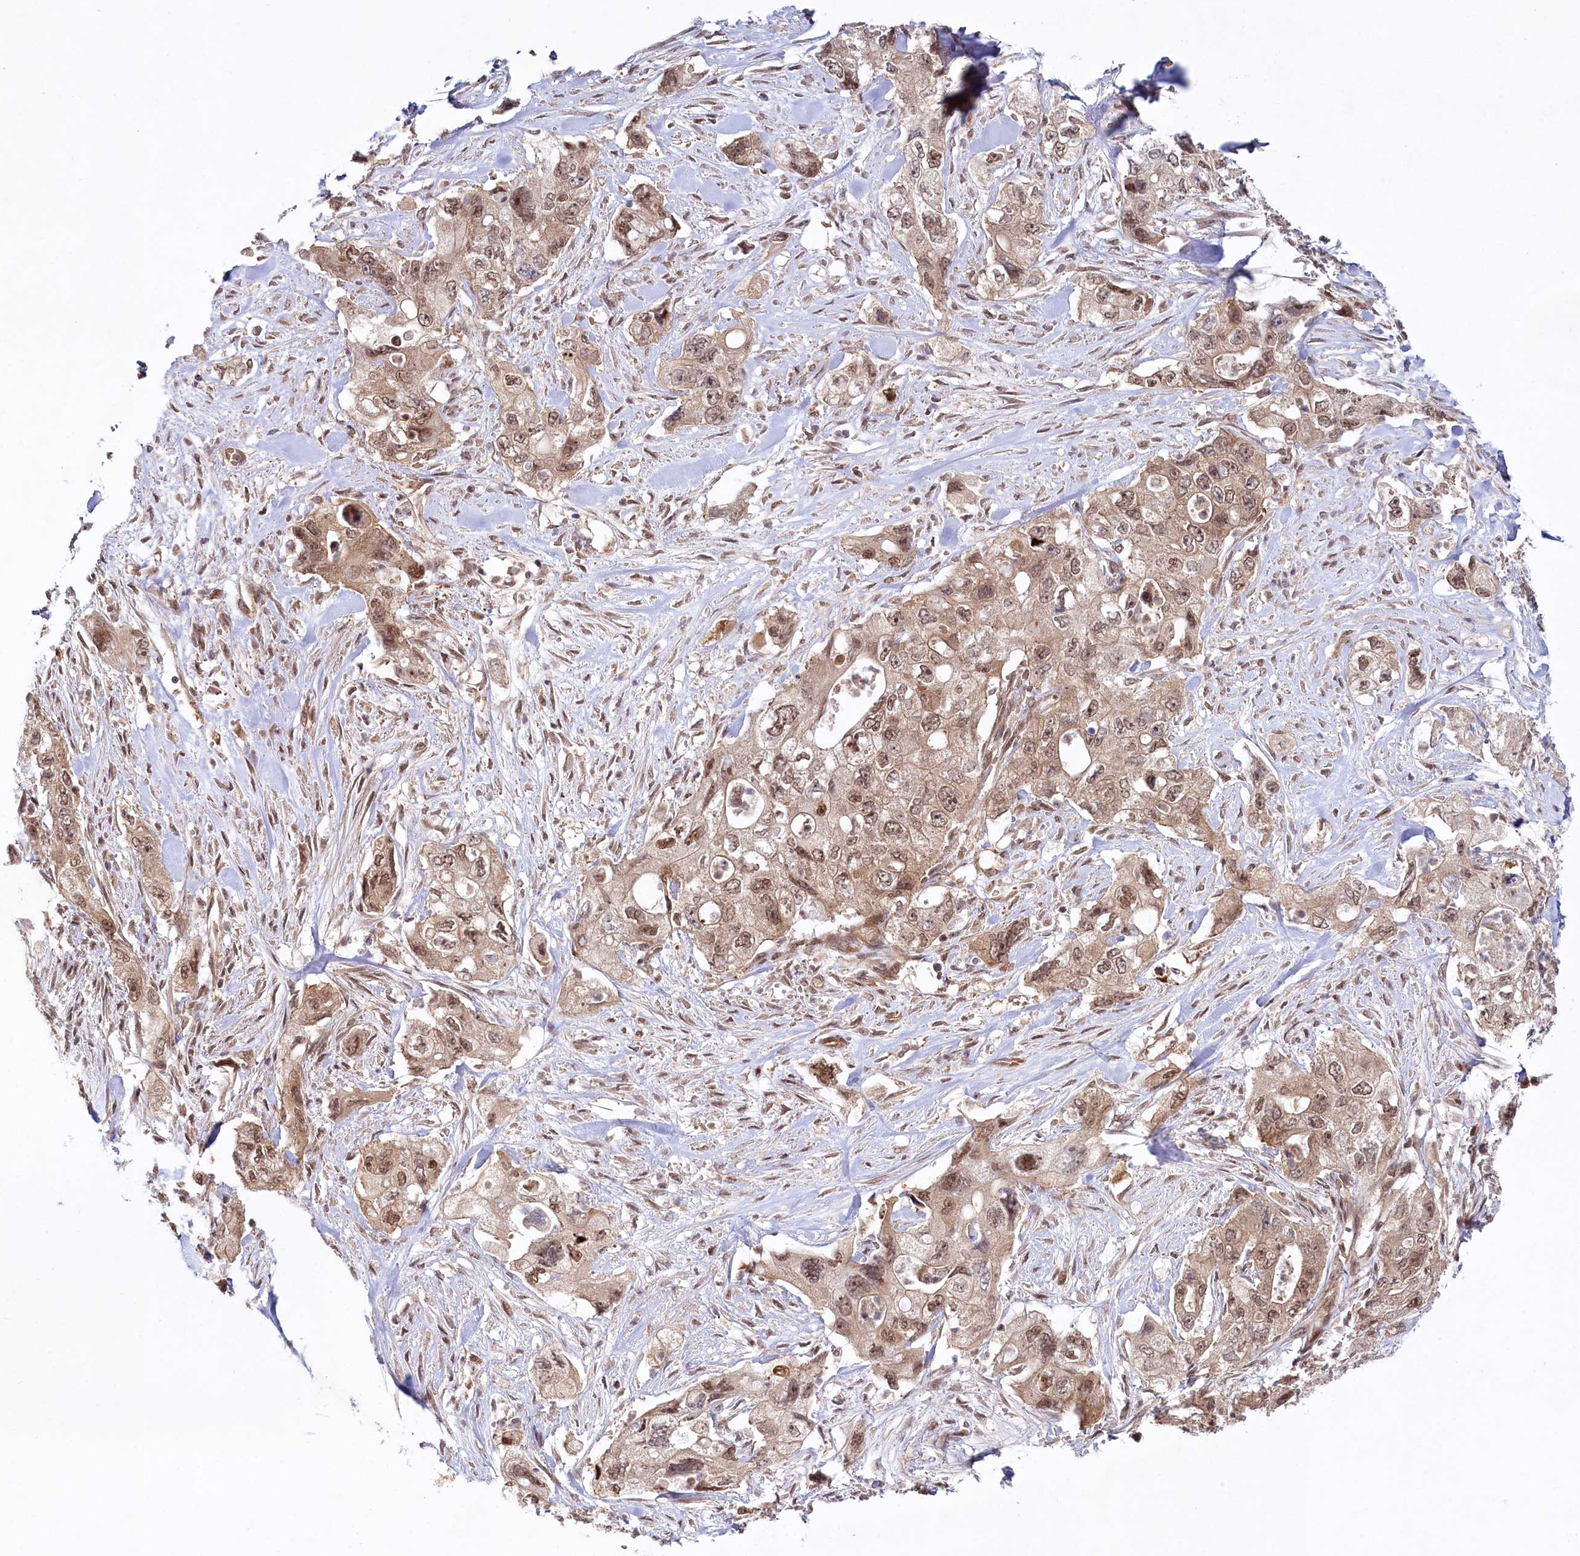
{"staining": {"intensity": "moderate", "quantity": ">75%", "location": "nuclear"}, "tissue": "pancreatic cancer", "cell_type": "Tumor cells", "image_type": "cancer", "snomed": [{"axis": "morphology", "description": "Adenocarcinoma, NOS"}, {"axis": "topography", "description": "Pancreas"}], "caption": "Immunohistochemical staining of pancreatic adenocarcinoma exhibits moderate nuclear protein positivity in about >75% of tumor cells.", "gene": "CCDC65", "patient": {"sex": "female", "age": 73}}